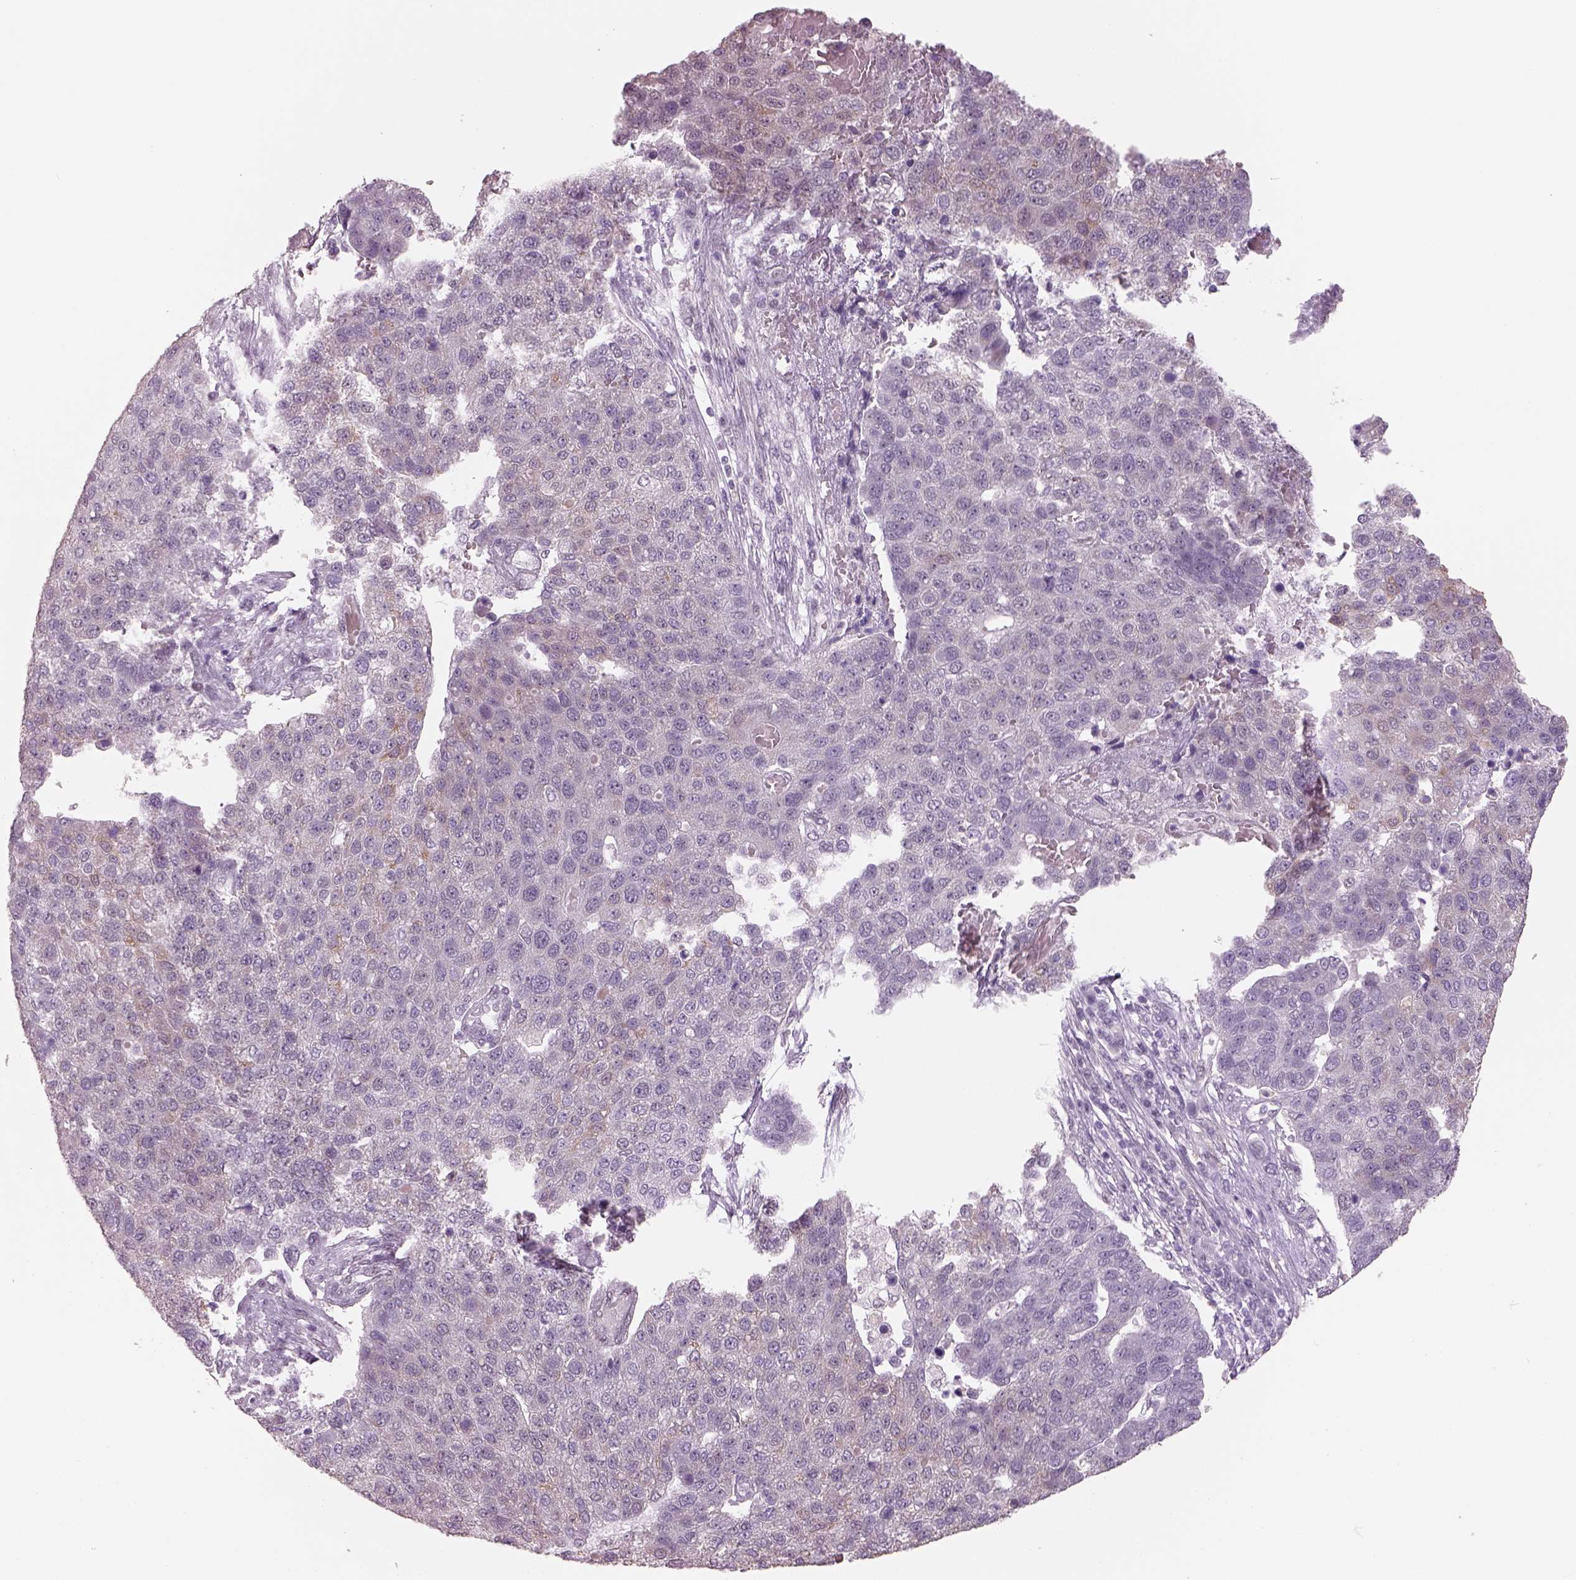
{"staining": {"intensity": "negative", "quantity": "none", "location": "none"}, "tissue": "pancreatic cancer", "cell_type": "Tumor cells", "image_type": "cancer", "snomed": [{"axis": "morphology", "description": "Adenocarcinoma, NOS"}, {"axis": "topography", "description": "Pancreas"}], "caption": "High magnification brightfield microscopy of adenocarcinoma (pancreatic) stained with DAB (3,3'-diaminobenzidine) (brown) and counterstained with hematoxylin (blue): tumor cells show no significant positivity.", "gene": "NAT8", "patient": {"sex": "female", "age": 61}}